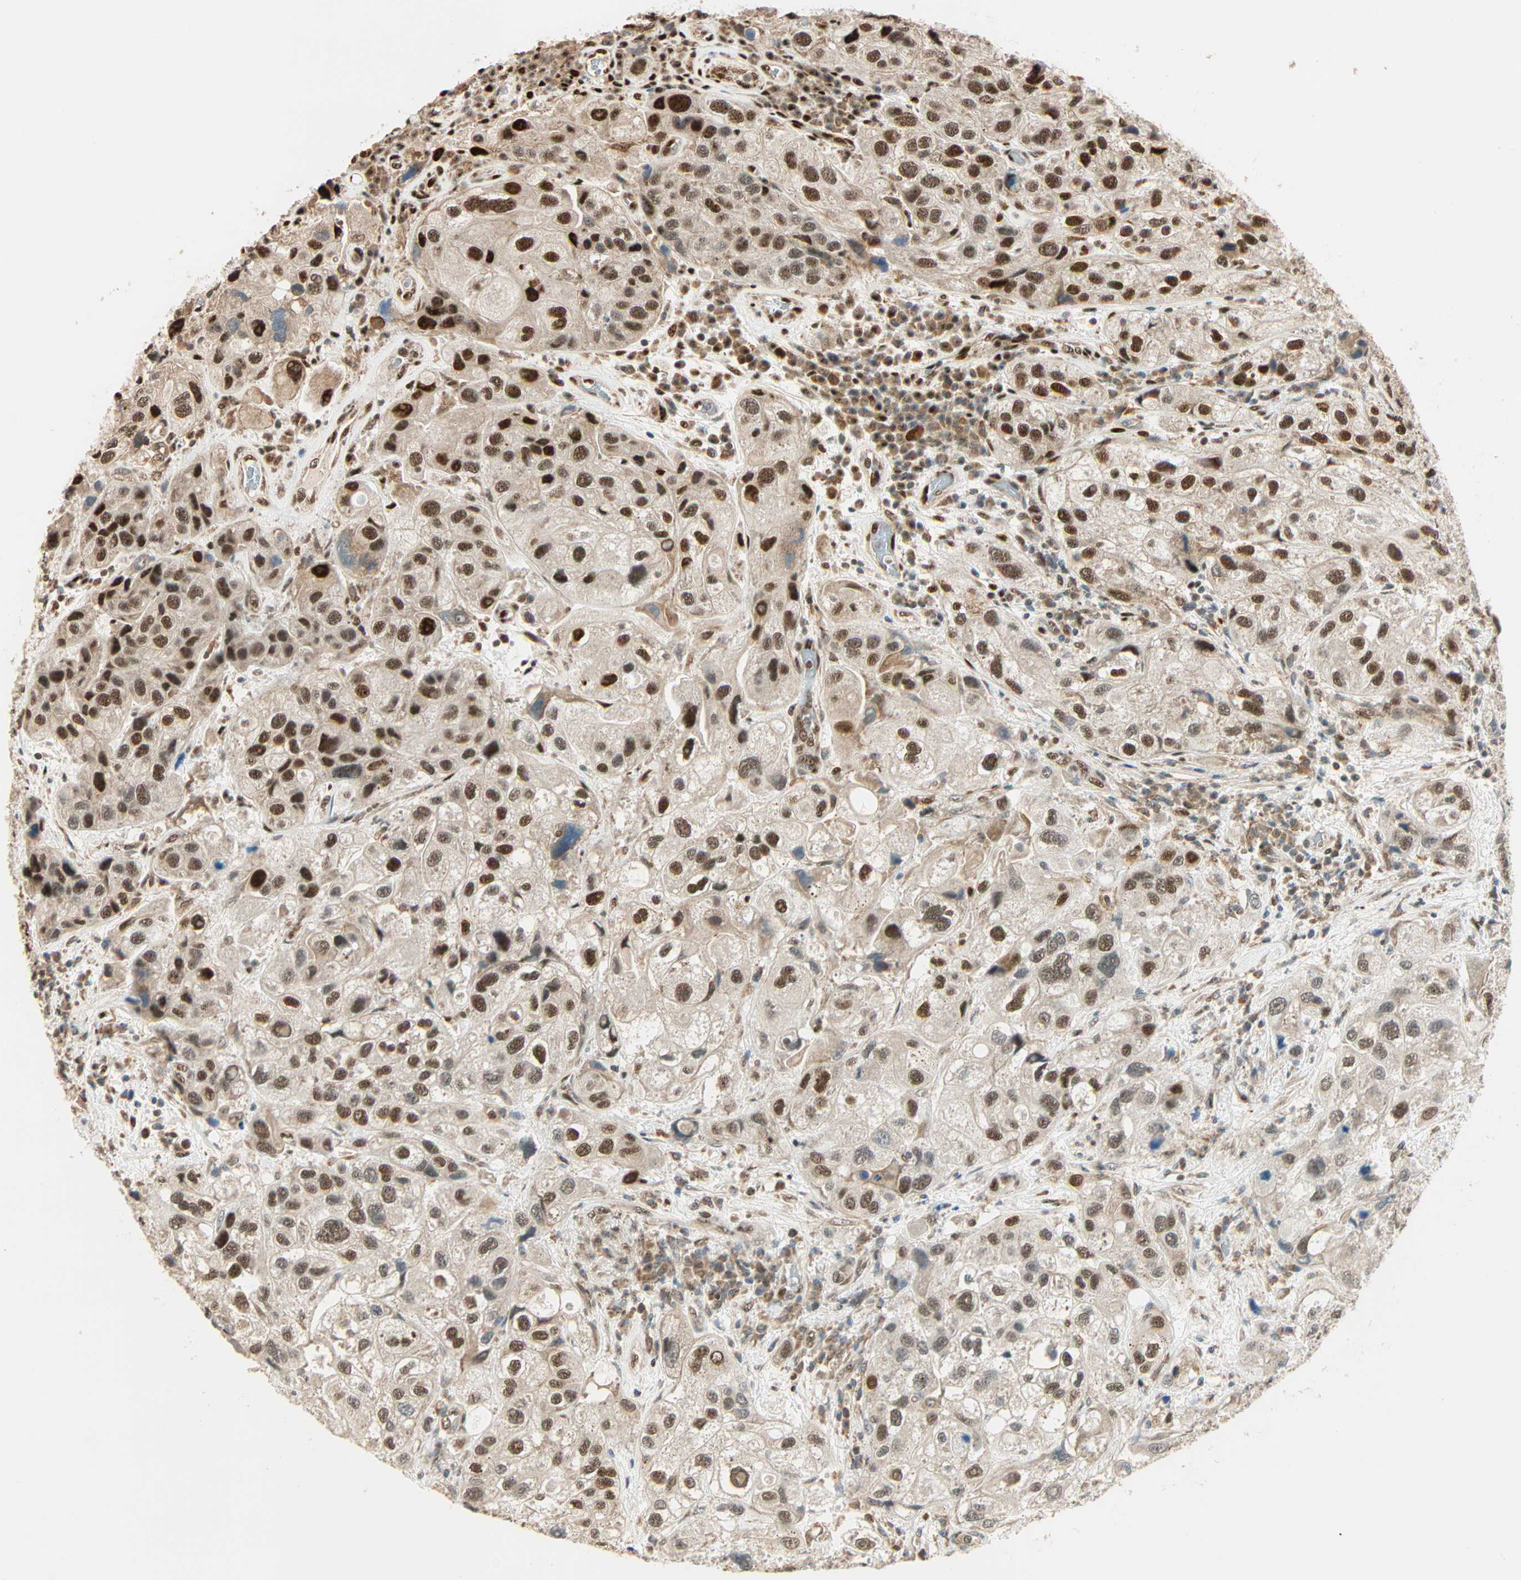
{"staining": {"intensity": "strong", "quantity": ">75%", "location": "cytoplasmic/membranous,nuclear"}, "tissue": "urothelial cancer", "cell_type": "Tumor cells", "image_type": "cancer", "snomed": [{"axis": "morphology", "description": "Urothelial carcinoma, High grade"}, {"axis": "topography", "description": "Urinary bladder"}], "caption": "Immunohistochemical staining of human urothelial cancer exhibits strong cytoplasmic/membranous and nuclear protein positivity in approximately >75% of tumor cells.", "gene": "PNPLA6", "patient": {"sex": "female", "age": 64}}